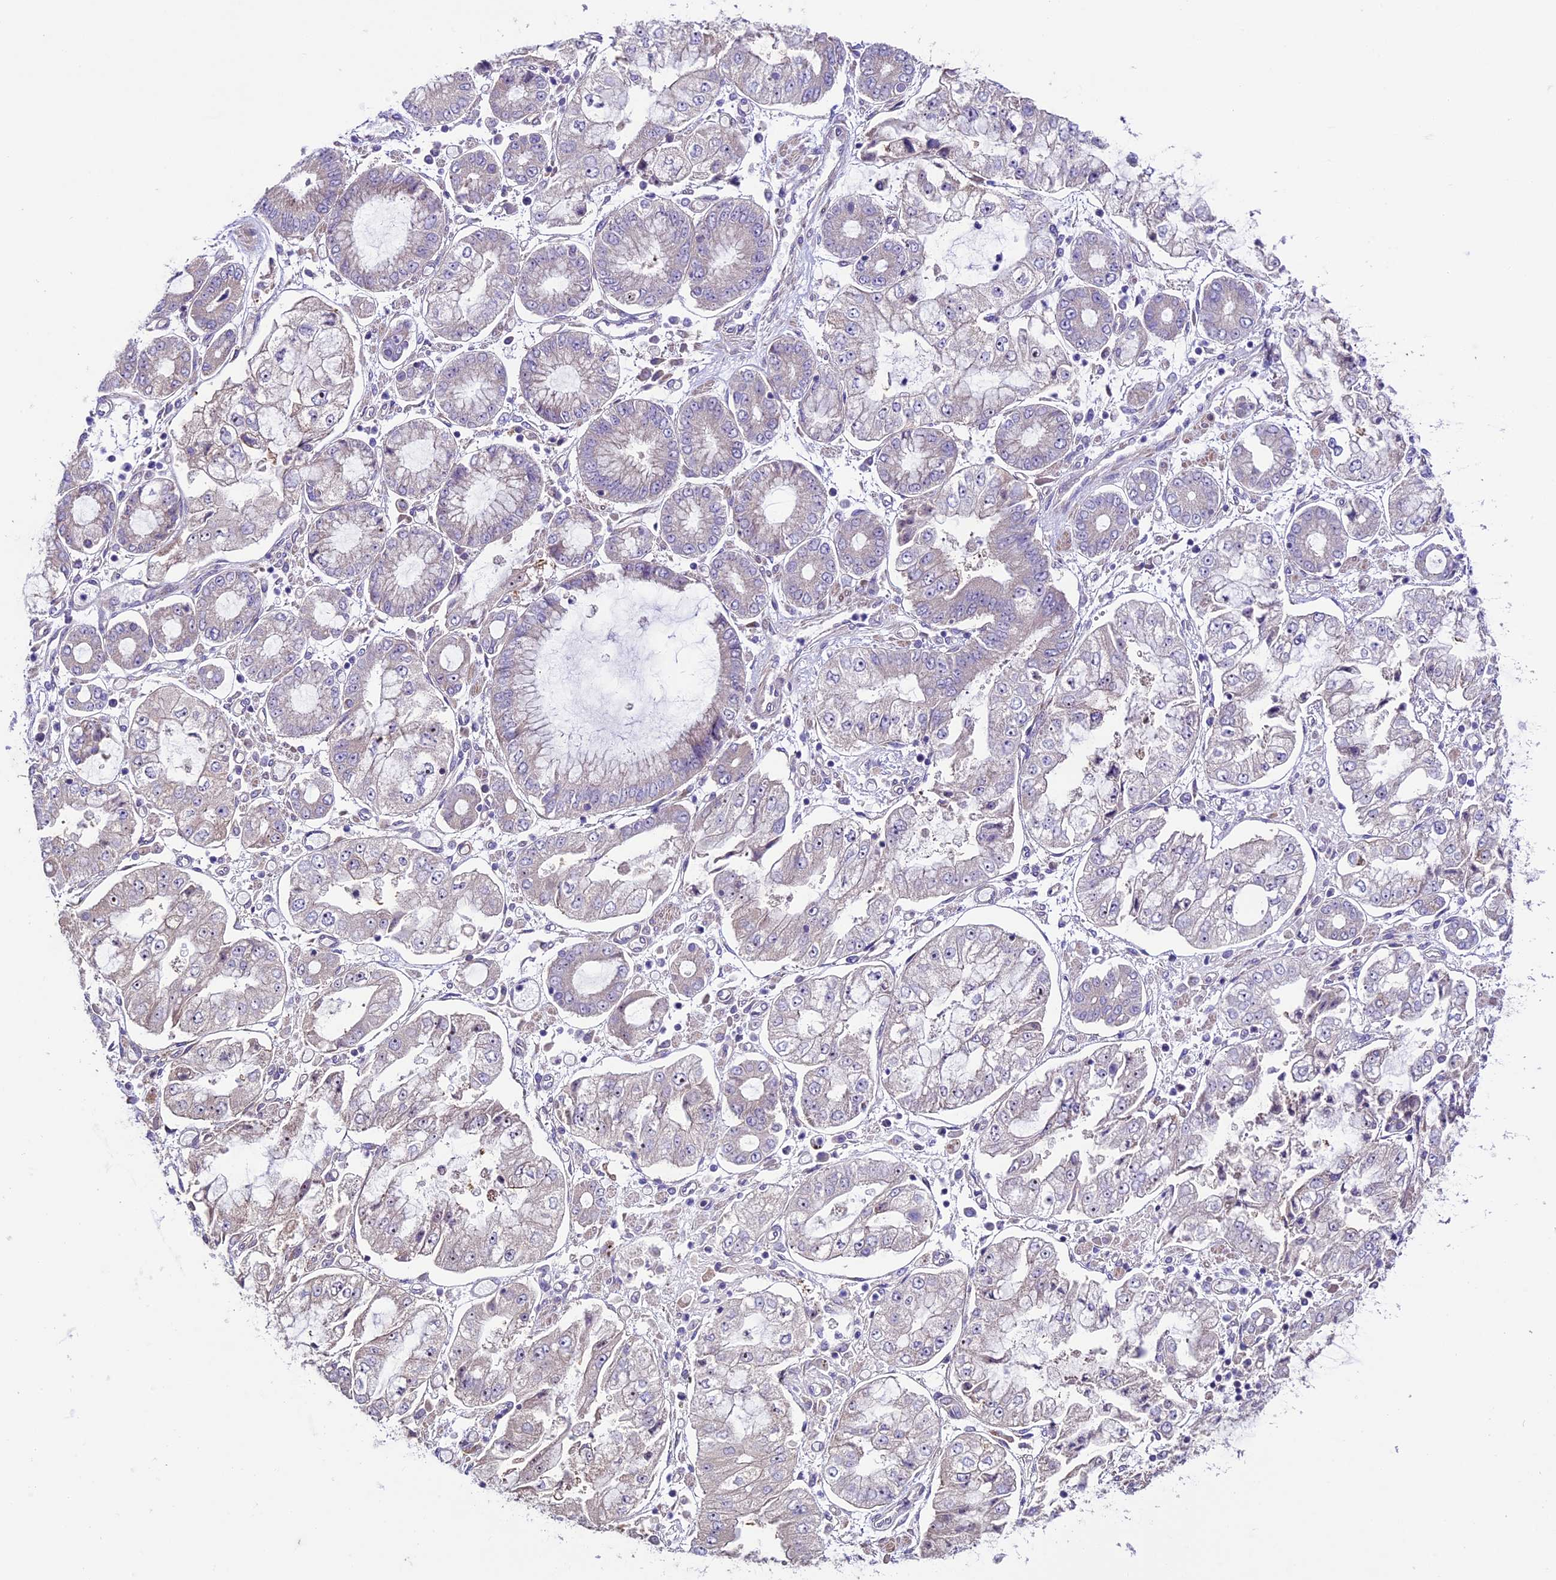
{"staining": {"intensity": "negative", "quantity": "none", "location": "none"}, "tissue": "stomach cancer", "cell_type": "Tumor cells", "image_type": "cancer", "snomed": [{"axis": "morphology", "description": "Adenocarcinoma, NOS"}, {"axis": "topography", "description": "Stomach"}], "caption": "Immunohistochemical staining of stomach adenocarcinoma demonstrates no significant positivity in tumor cells. Nuclei are stained in blue.", "gene": "SPIRE1", "patient": {"sex": "male", "age": 76}}